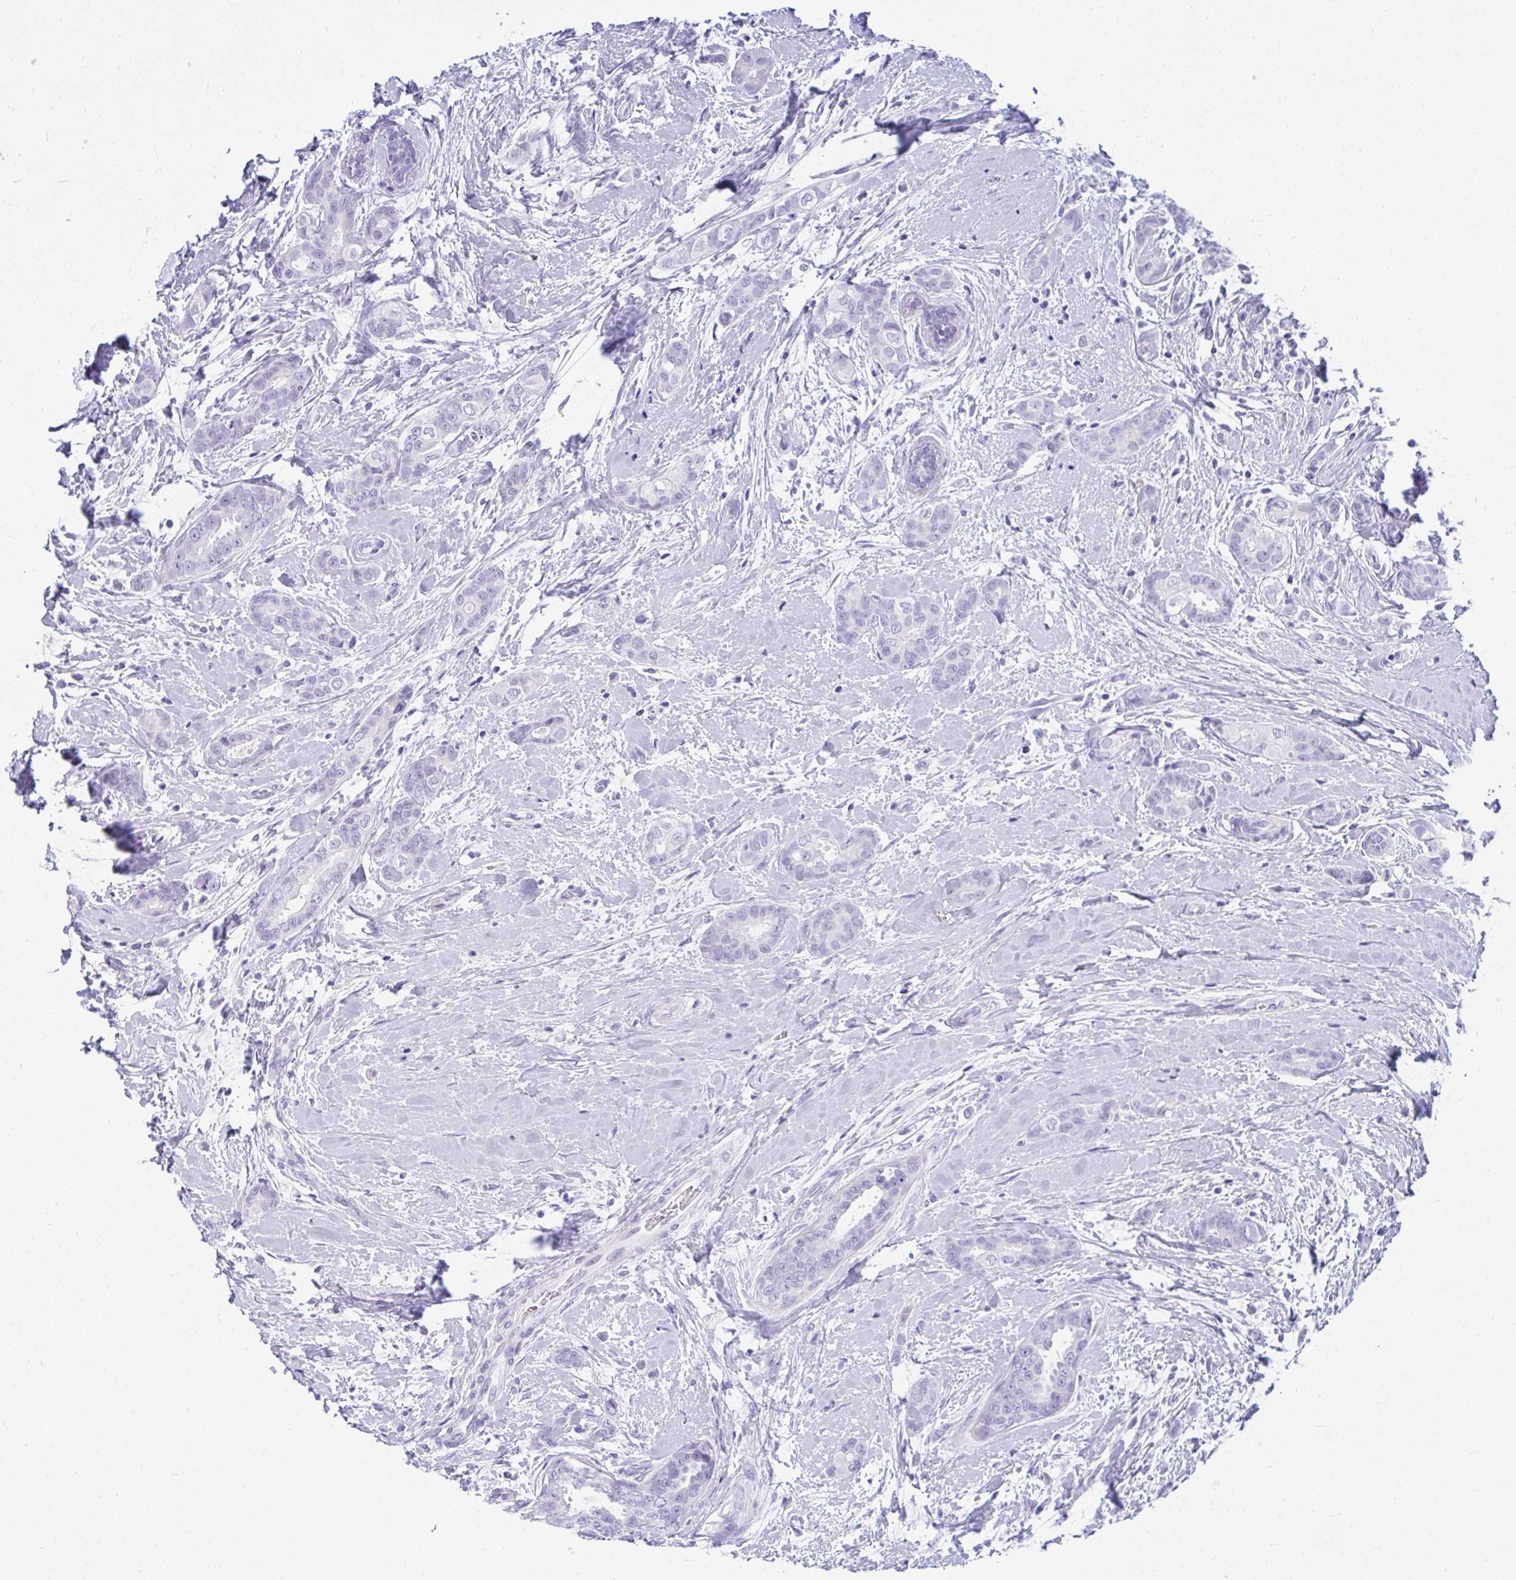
{"staining": {"intensity": "negative", "quantity": "none", "location": "none"}, "tissue": "breast cancer", "cell_type": "Tumor cells", "image_type": "cancer", "snomed": [{"axis": "morphology", "description": "Duct carcinoma"}, {"axis": "topography", "description": "Breast"}], "caption": "Photomicrograph shows no significant protein positivity in tumor cells of breast invasive ductal carcinoma. The staining was performed using DAB (3,3'-diaminobenzidine) to visualize the protein expression in brown, while the nuclei were stained in blue with hematoxylin (Magnification: 20x).", "gene": "ISL1", "patient": {"sex": "female", "age": 45}}